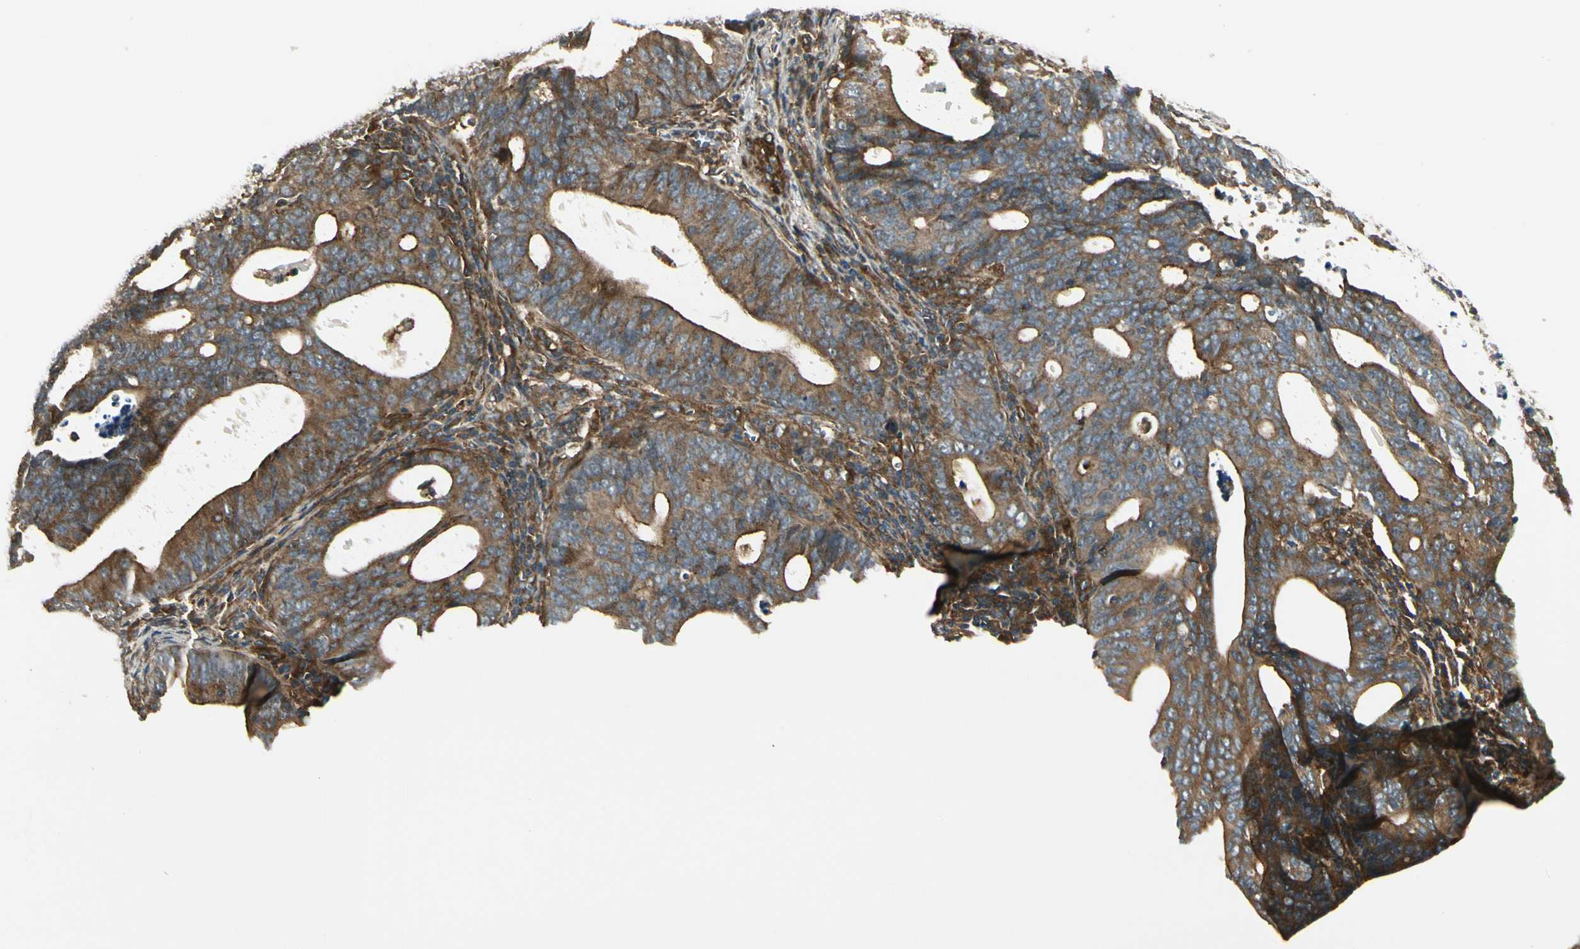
{"staining": {"intensity": "strong", "quantity": ">75%", "location": "cytoplasmic/membranous"}, "tissue": "endometrial cancer", "cell_type": "Tumor cells", "image_type": "cancer", "snomed": [{"axis": "morphology", "description": "Adenocarcinoma, NOS"}, {"axis": "topography", "description": "Uterus"}], "caption": "Endometrial cancer tissue shows strong cytoplasmic/membranous staining in about >75% of tumor cells, visualized by immunohistochemistry.", "gene": "FKBP15", "patient": {"sex": "female", "age": 83}}